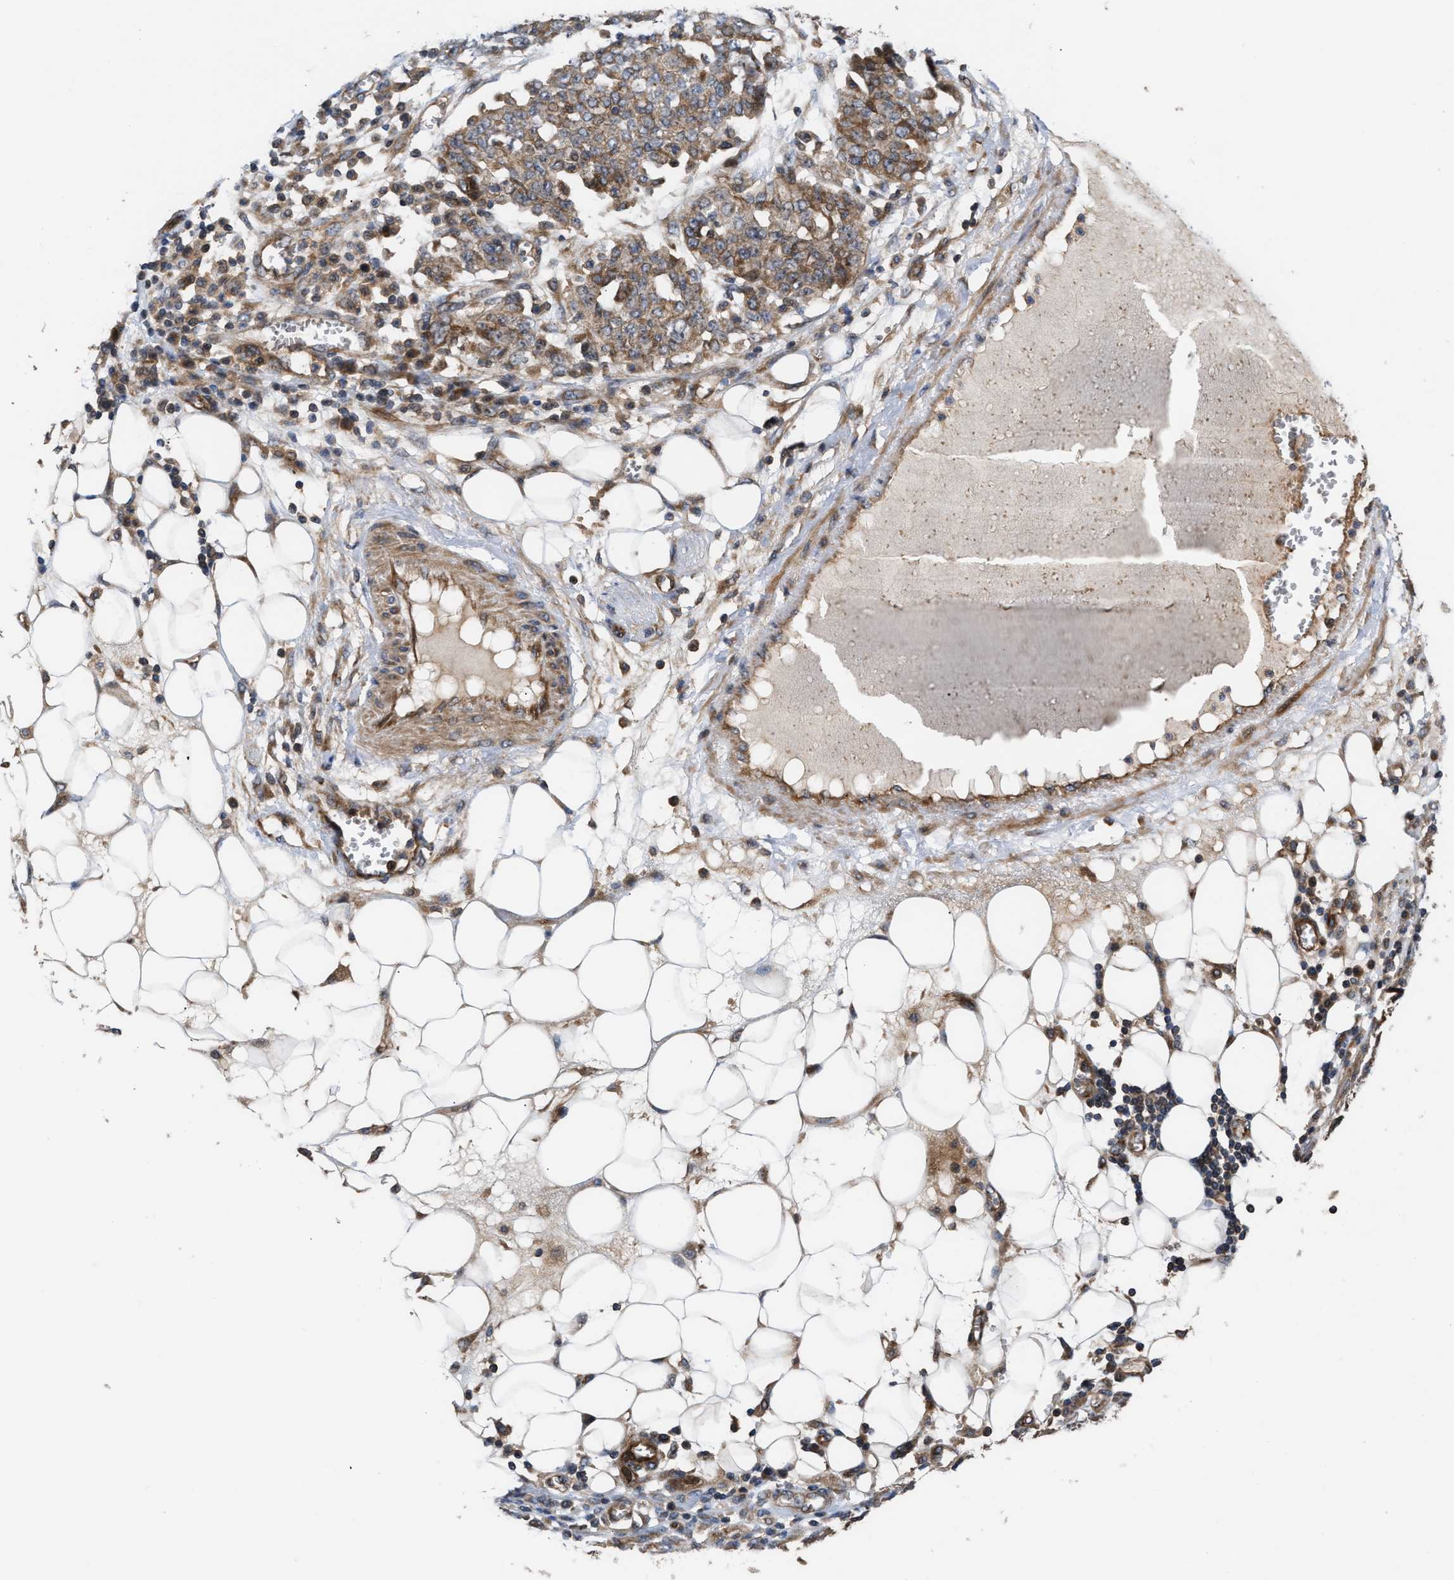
{"staining": {"intensity": "moderate", "quantity": ">75%", "location": "cytoplasmic/membranous"}, "tissue": "ovarian cancer", "cell_type": "Tumor cells", "image_type": "cancer", "snomed": [{"axis": "morphology", "description": "Cystadenocarcinoma, serous, NOS"}, {"axis": "topography", "description": "Soft tissue"}, {"axis": "topography", "description": "Ovary"}], "caption": "Serous cystadenocarcinoma (ovarian) stained with a protein marker shows moderate staining in tumor cells.", "gene": "STAU1", "patient": {"sex": "female", "age": 57}}